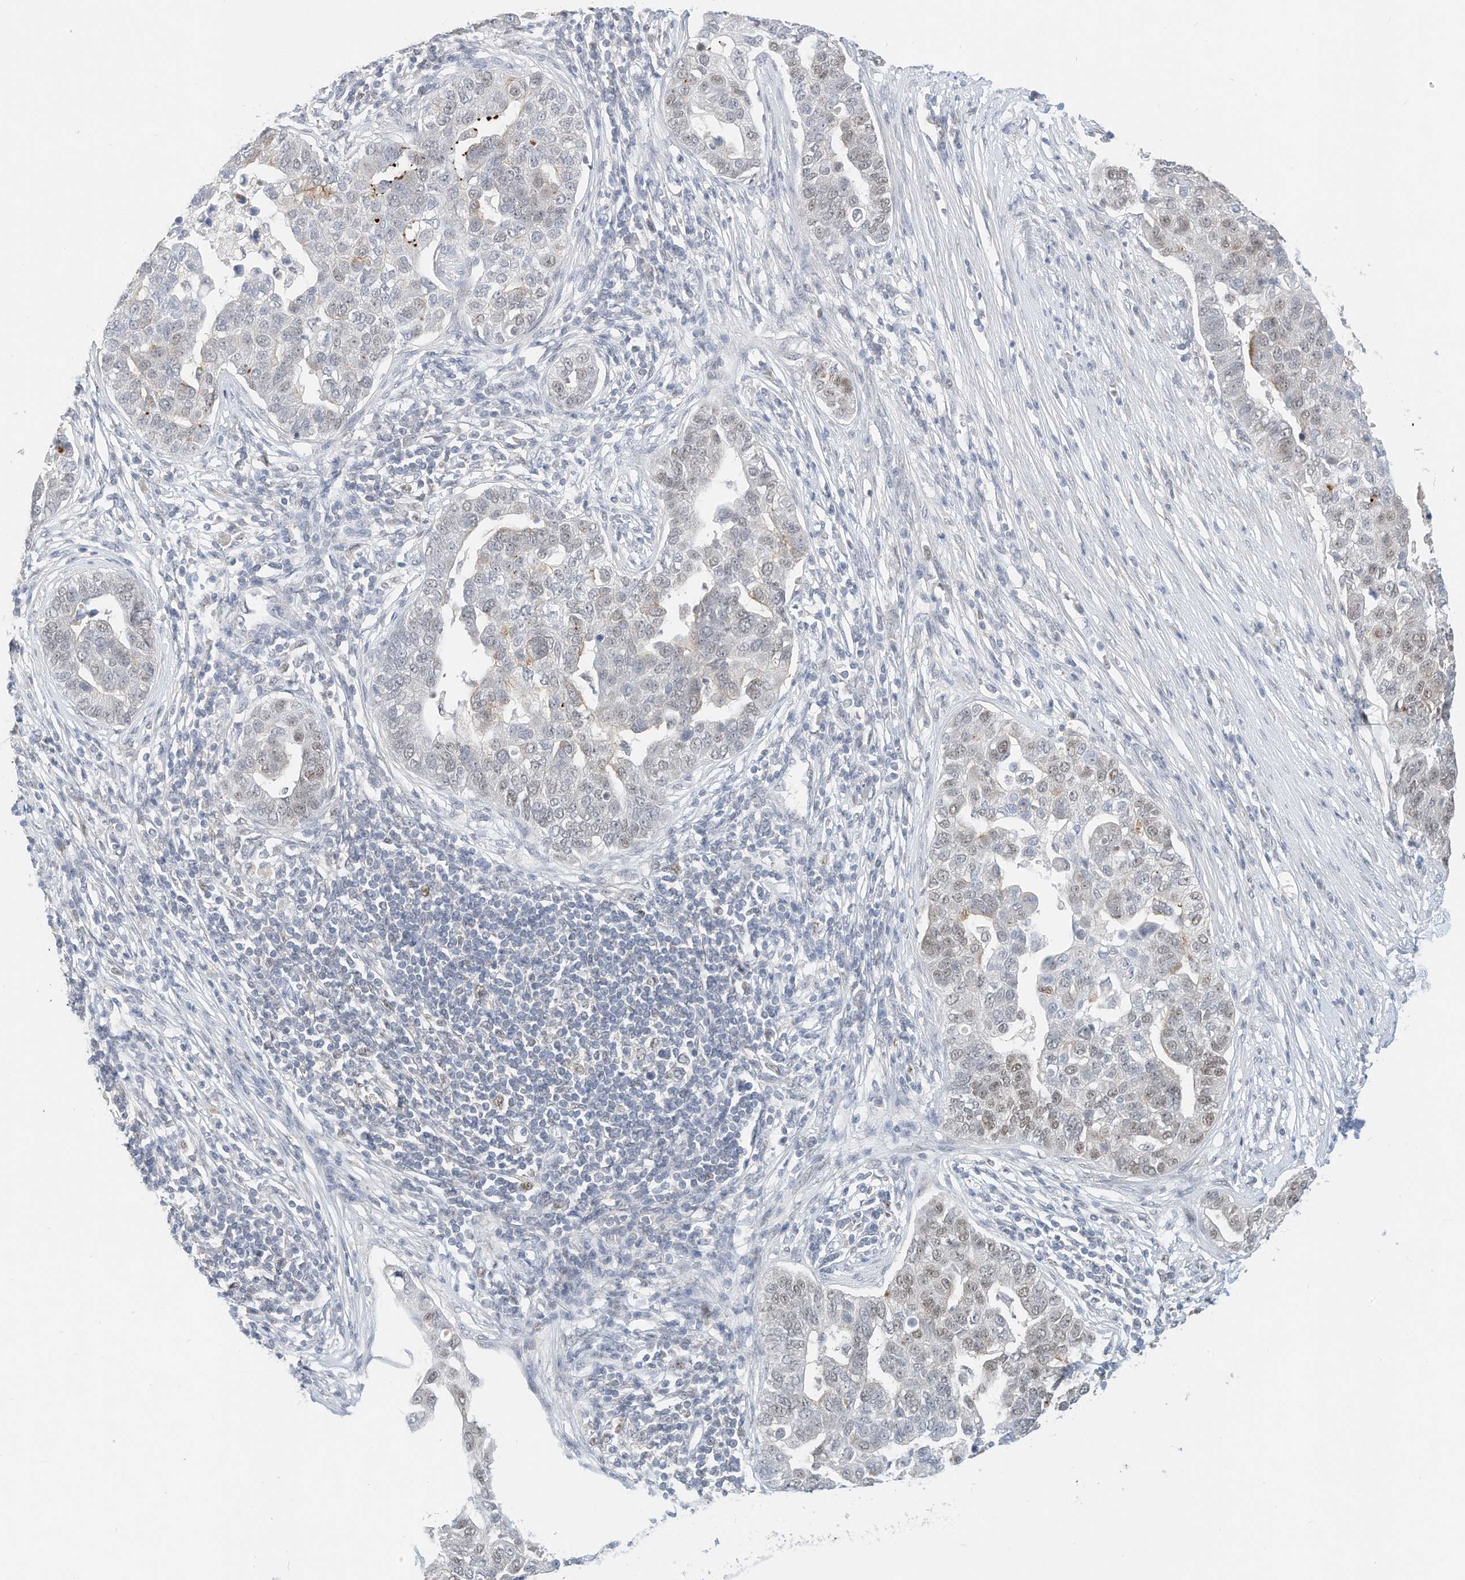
{"staining": {"intensity": "moderate", "quantity": "<25%", "location": "nuclear"}, "tissue": "pancreatic cancer", "cell_type": "Tumor cells", "image_type": "cancer", "snomed": [{"axis": "morphology", "description": "Adenocarcinoma, NOS"}, {"axis": "topography", "description": "Pancreas"}], "caption": "DAB (3,3'-diaminobenzidine) immunohistochemical staining of adenocarcinoma (pancreatic) shows moderate nuclear protein staining in about <25% of tumor cells.", "gene": "OGT", "patient": {"sex": "female", "age": 61}}